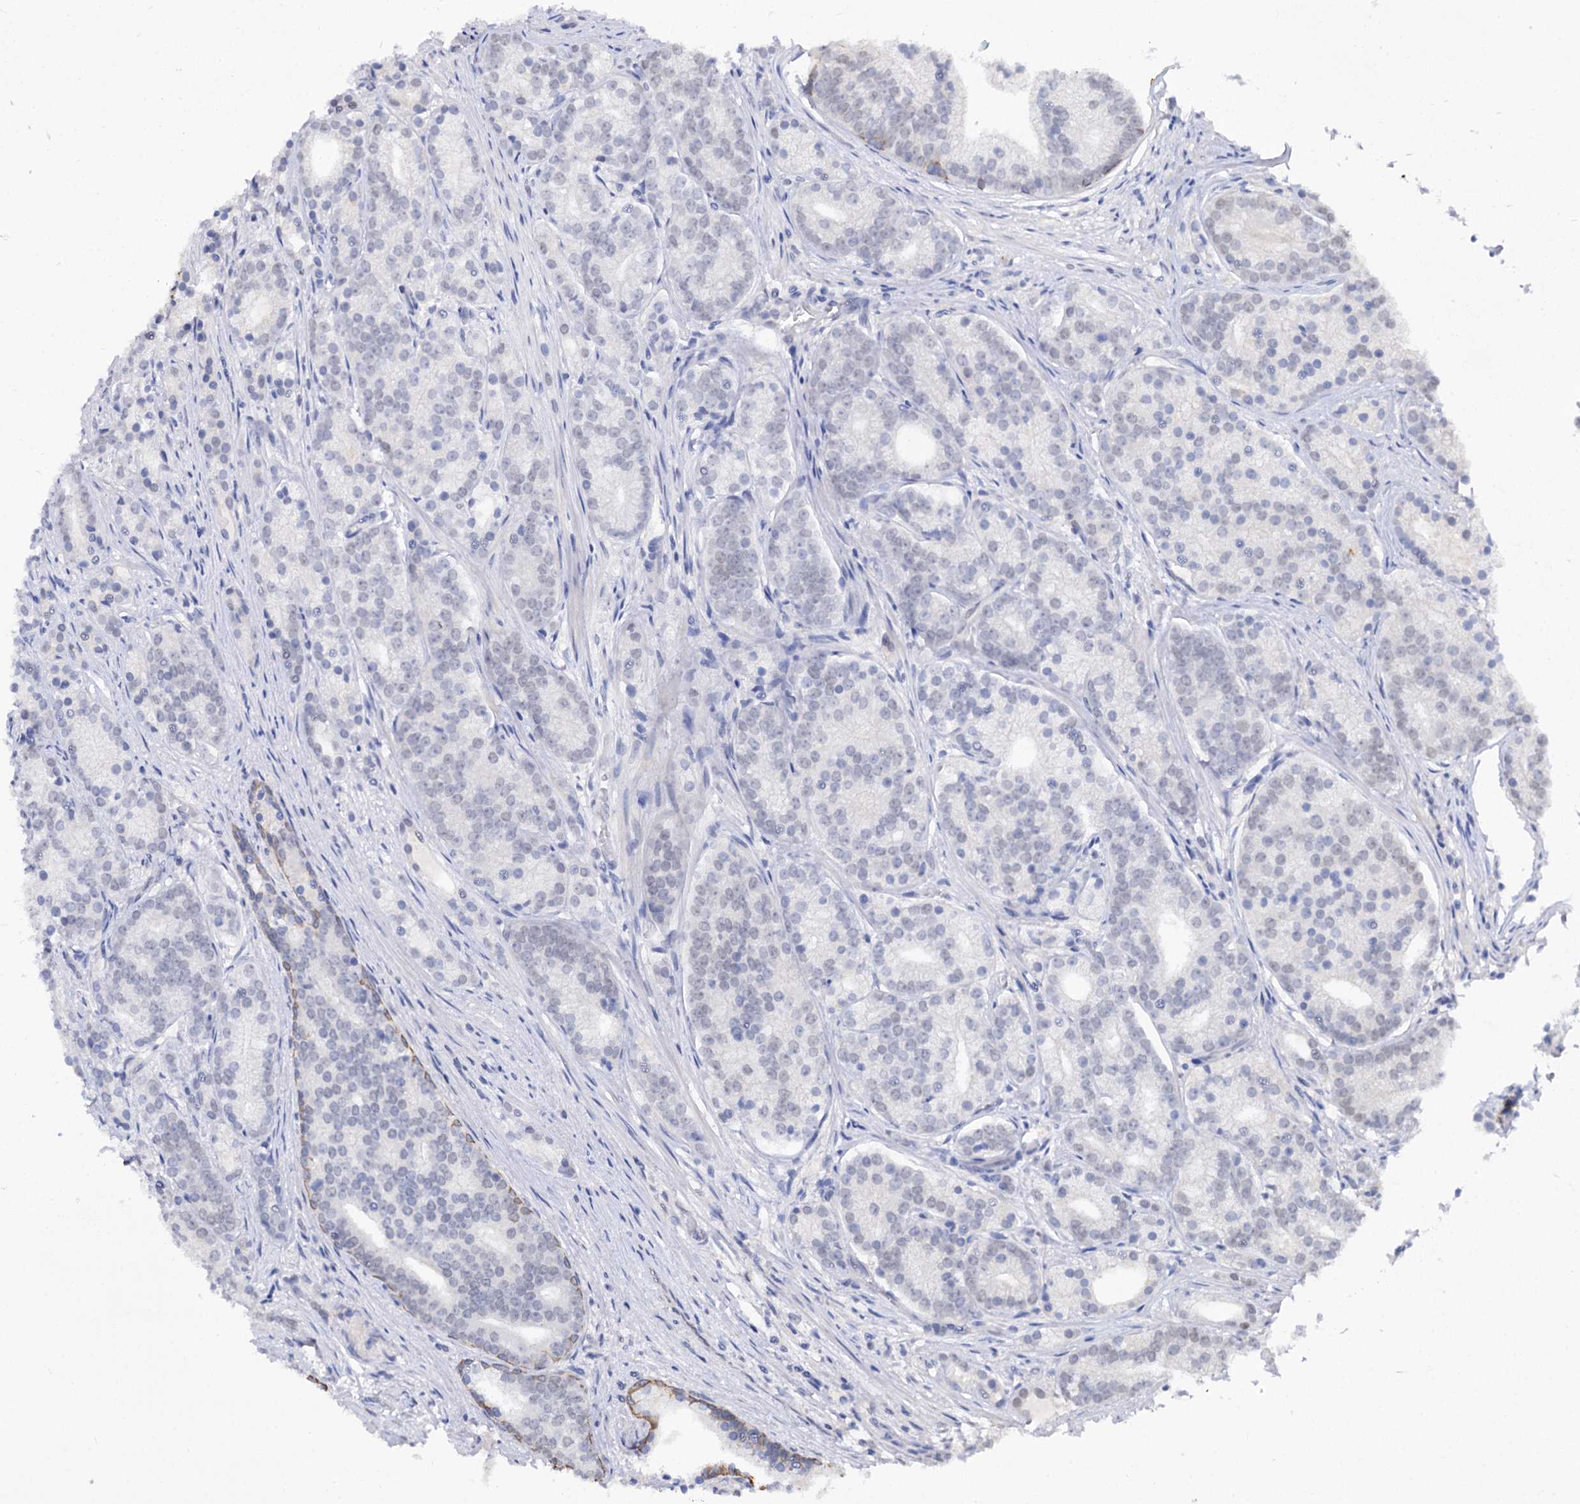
{"staining": {"intensity": "negative", "quantity": "none", "location": "none"}, "tissue": "prostate cancer", "cell_type": "Tumor cells", "image_type": "cancer", "snomed": [{"axis": "morphology", "description": "Adenocarcinoma, Low grade"}, {"axis": "topography", "description": "Prostate"}], "caption": "Protein analysis of prostate adenocarcinoma (low-grade) reveals no significant staining in tumor cells.", "gene": "NEK10", "patient": {"sex": "male", "age": 71}}